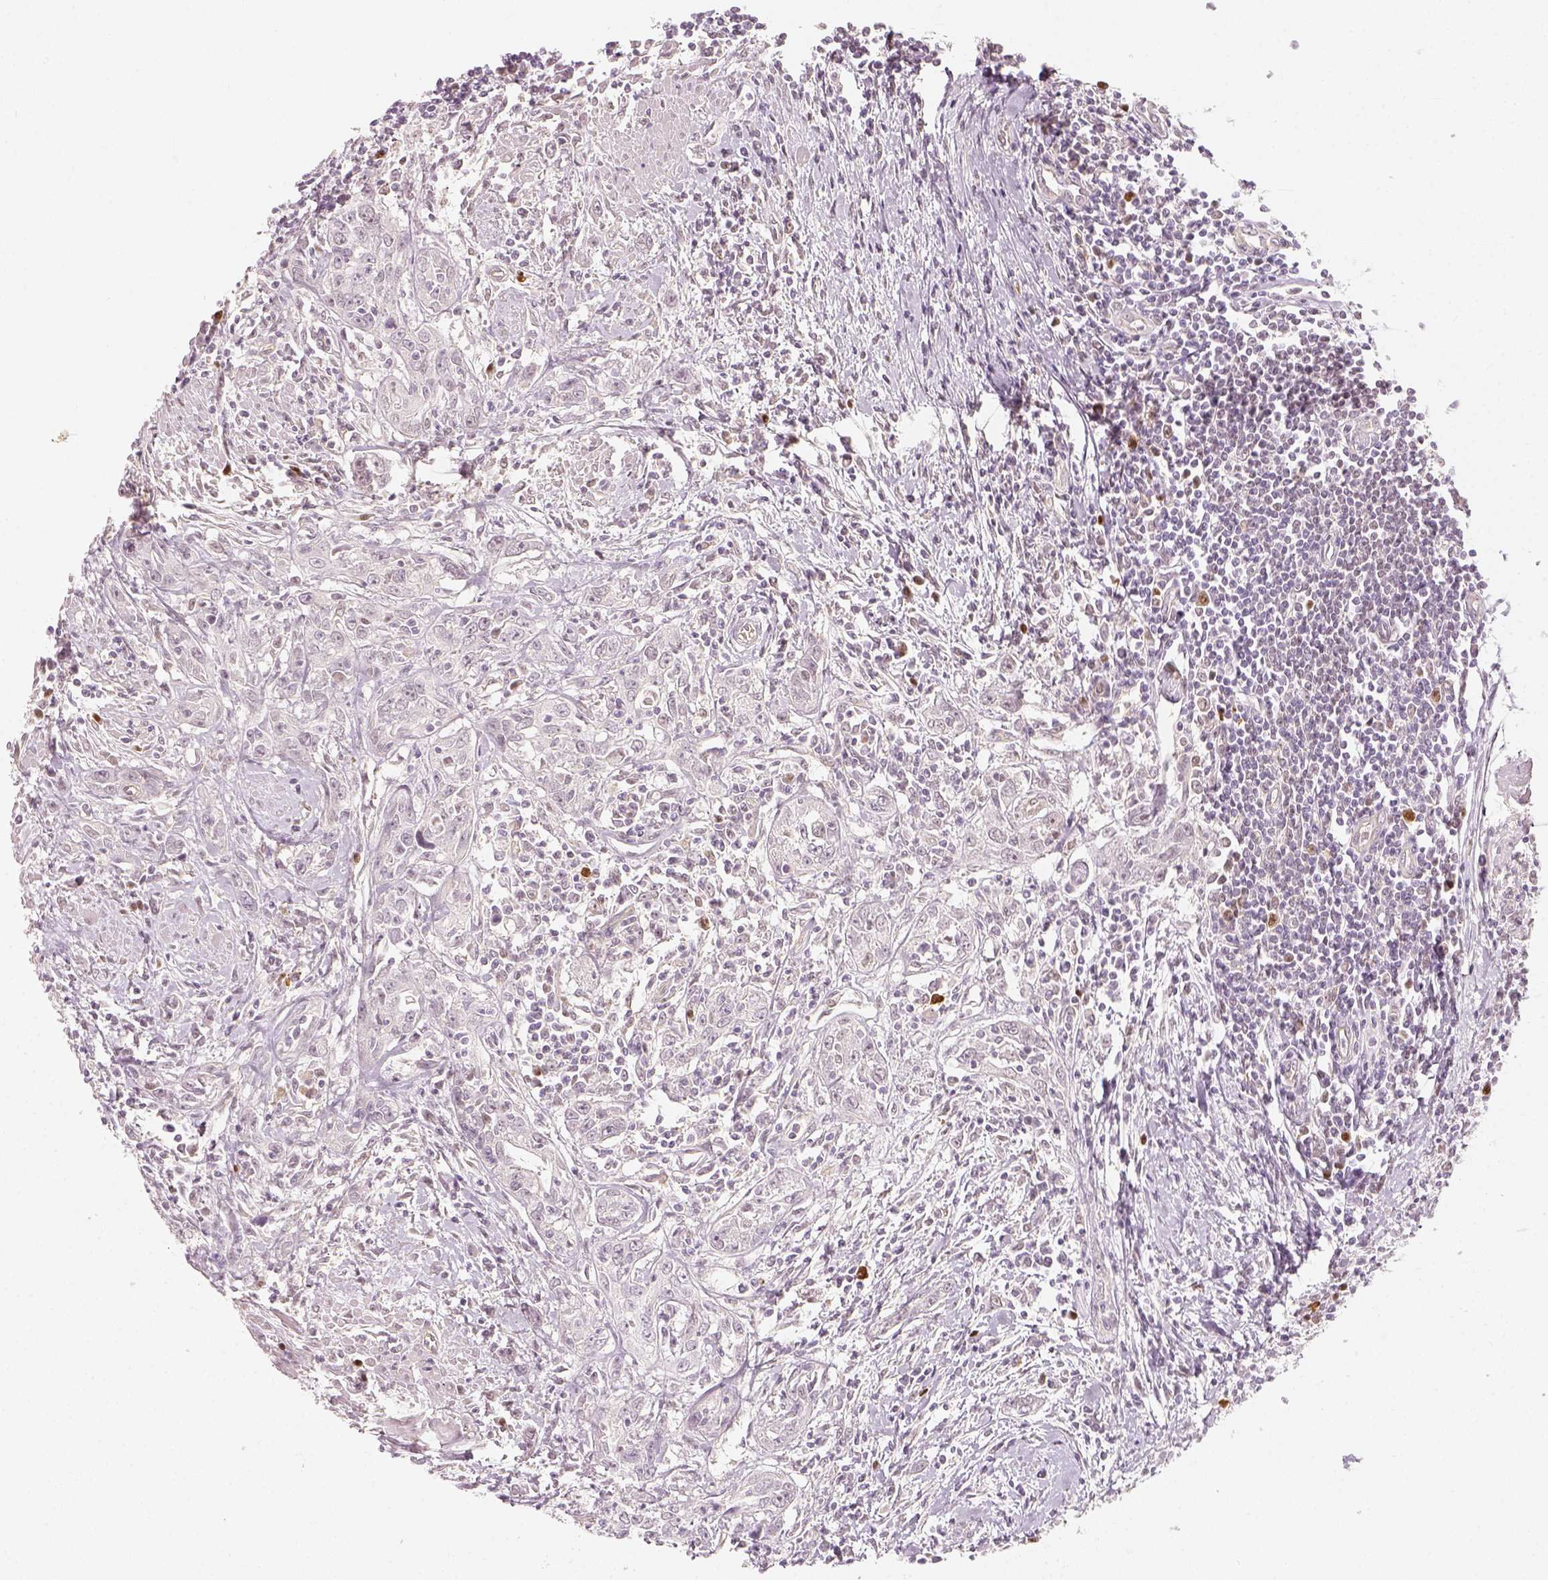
{"staining": {"intensity": "negative", "quantity": "none", "location": "none"}, "tissue": "urothelial cancer", "cell_type": "Tumor cells", "image_type": "cancer", "snomed": [{"axis": "morphology", "description": "Urothelial carcinoma, High grade"}, {"axis": "topography", "description": "Urinary bladder"}], "caption": "High power microscopy micrograph of an immunohistochemistry (IHC) histopathology image of urothelial carcinoma (high-grade), revealing no significant expression in tumor cells. (DAB (3,3'-diaminobenzidine) immunohistochemistry (IHC) visualized using brightfield microscopy, high magnification).", "gene": "EAF2", "patient": {"sex": "male", "age": 83}}